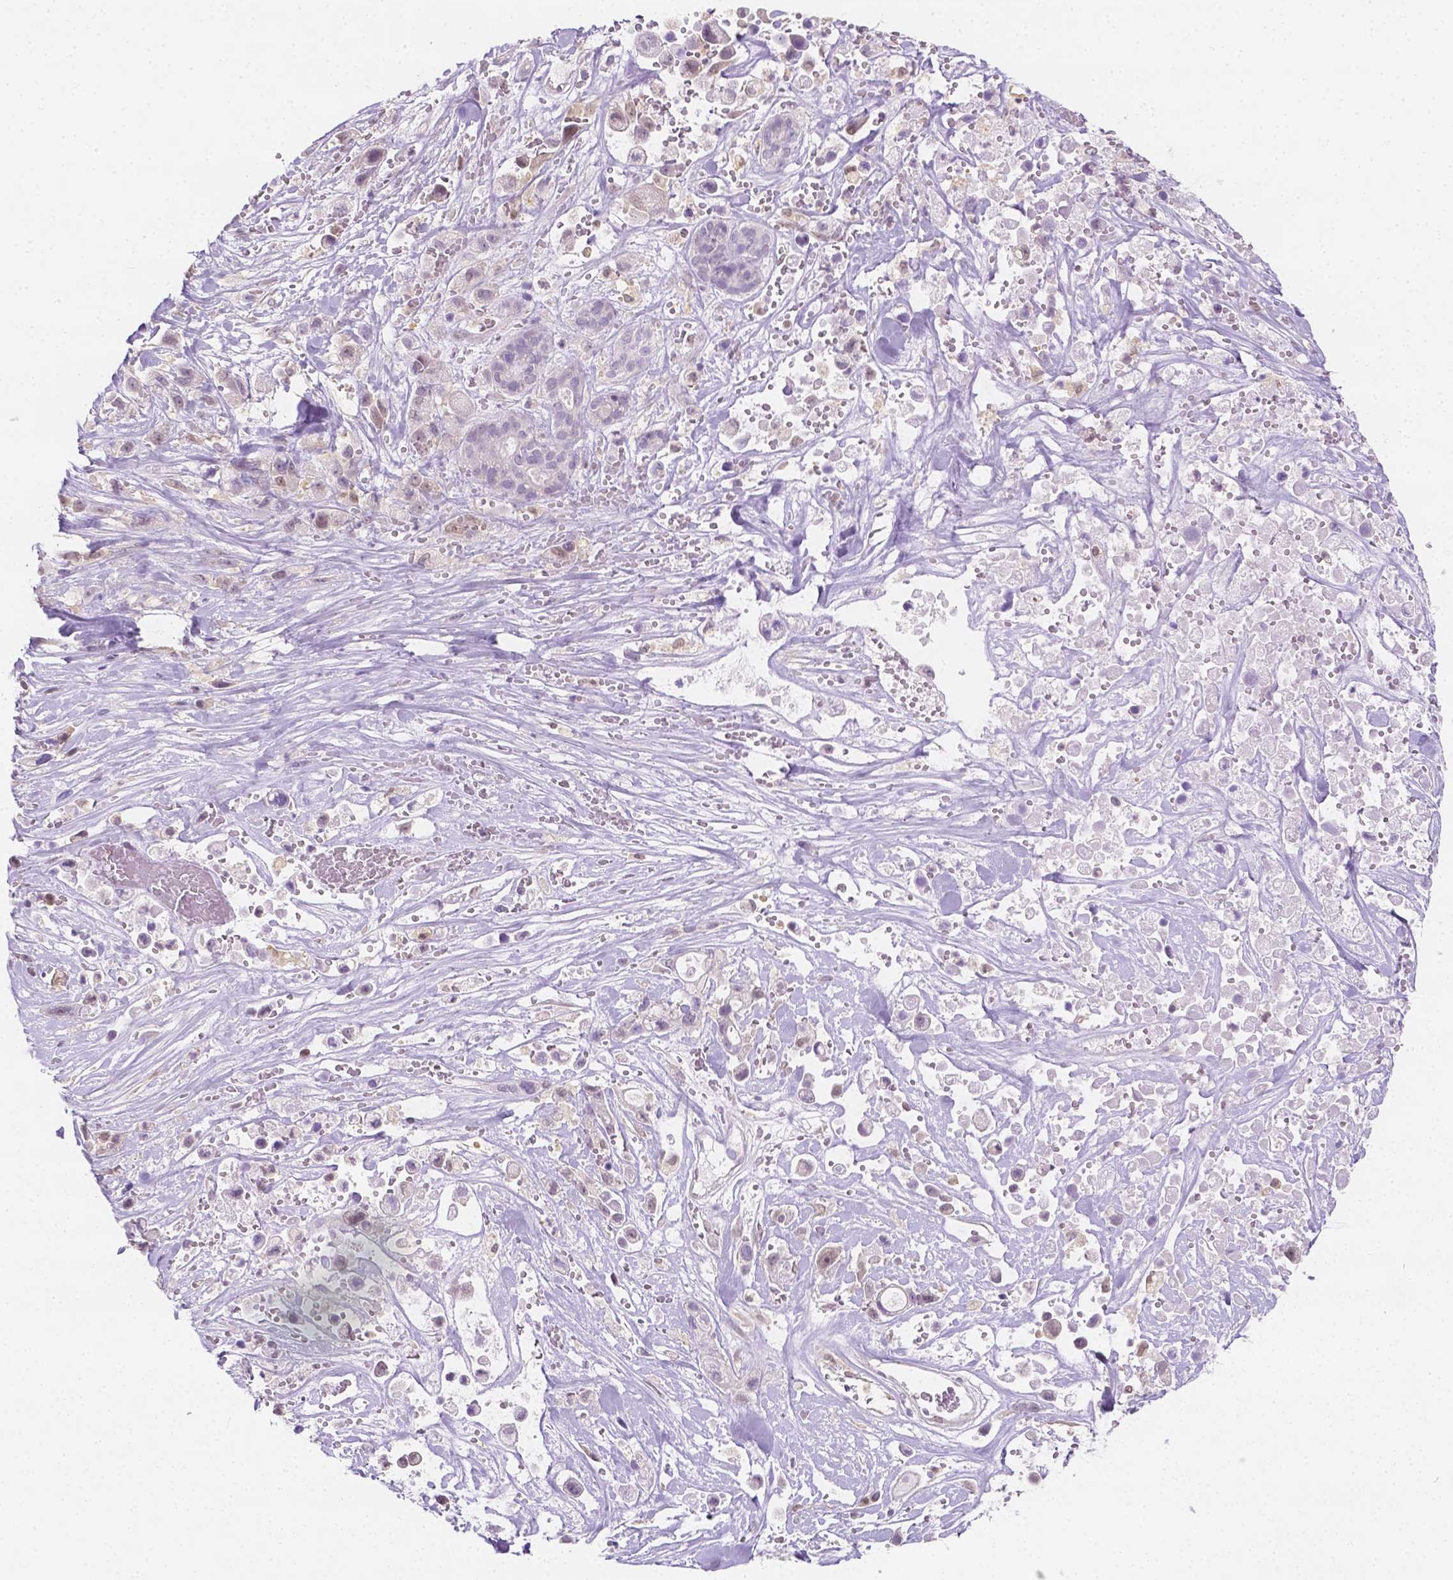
{"staining": {"intensity": "negative", "quantity": "none", "location": "none"}, "tissue": "pancreatic cancer", "cell_type": "Tumor cells", "image_type": "cancer", "snomed": [{"axis": "morphology", "description": "Adenocarcinoma, NOS"}, {"axis": "topography", "description": "Pancreas"}], "caption": "Protein analysis of pancreatic cancer exhibits no significant staining in tumor cells. (DAB immunohistochemistry with hematoxylin counter stain).", "gene": "SGTB", "patient": {"sex": "male", "age": 44}}